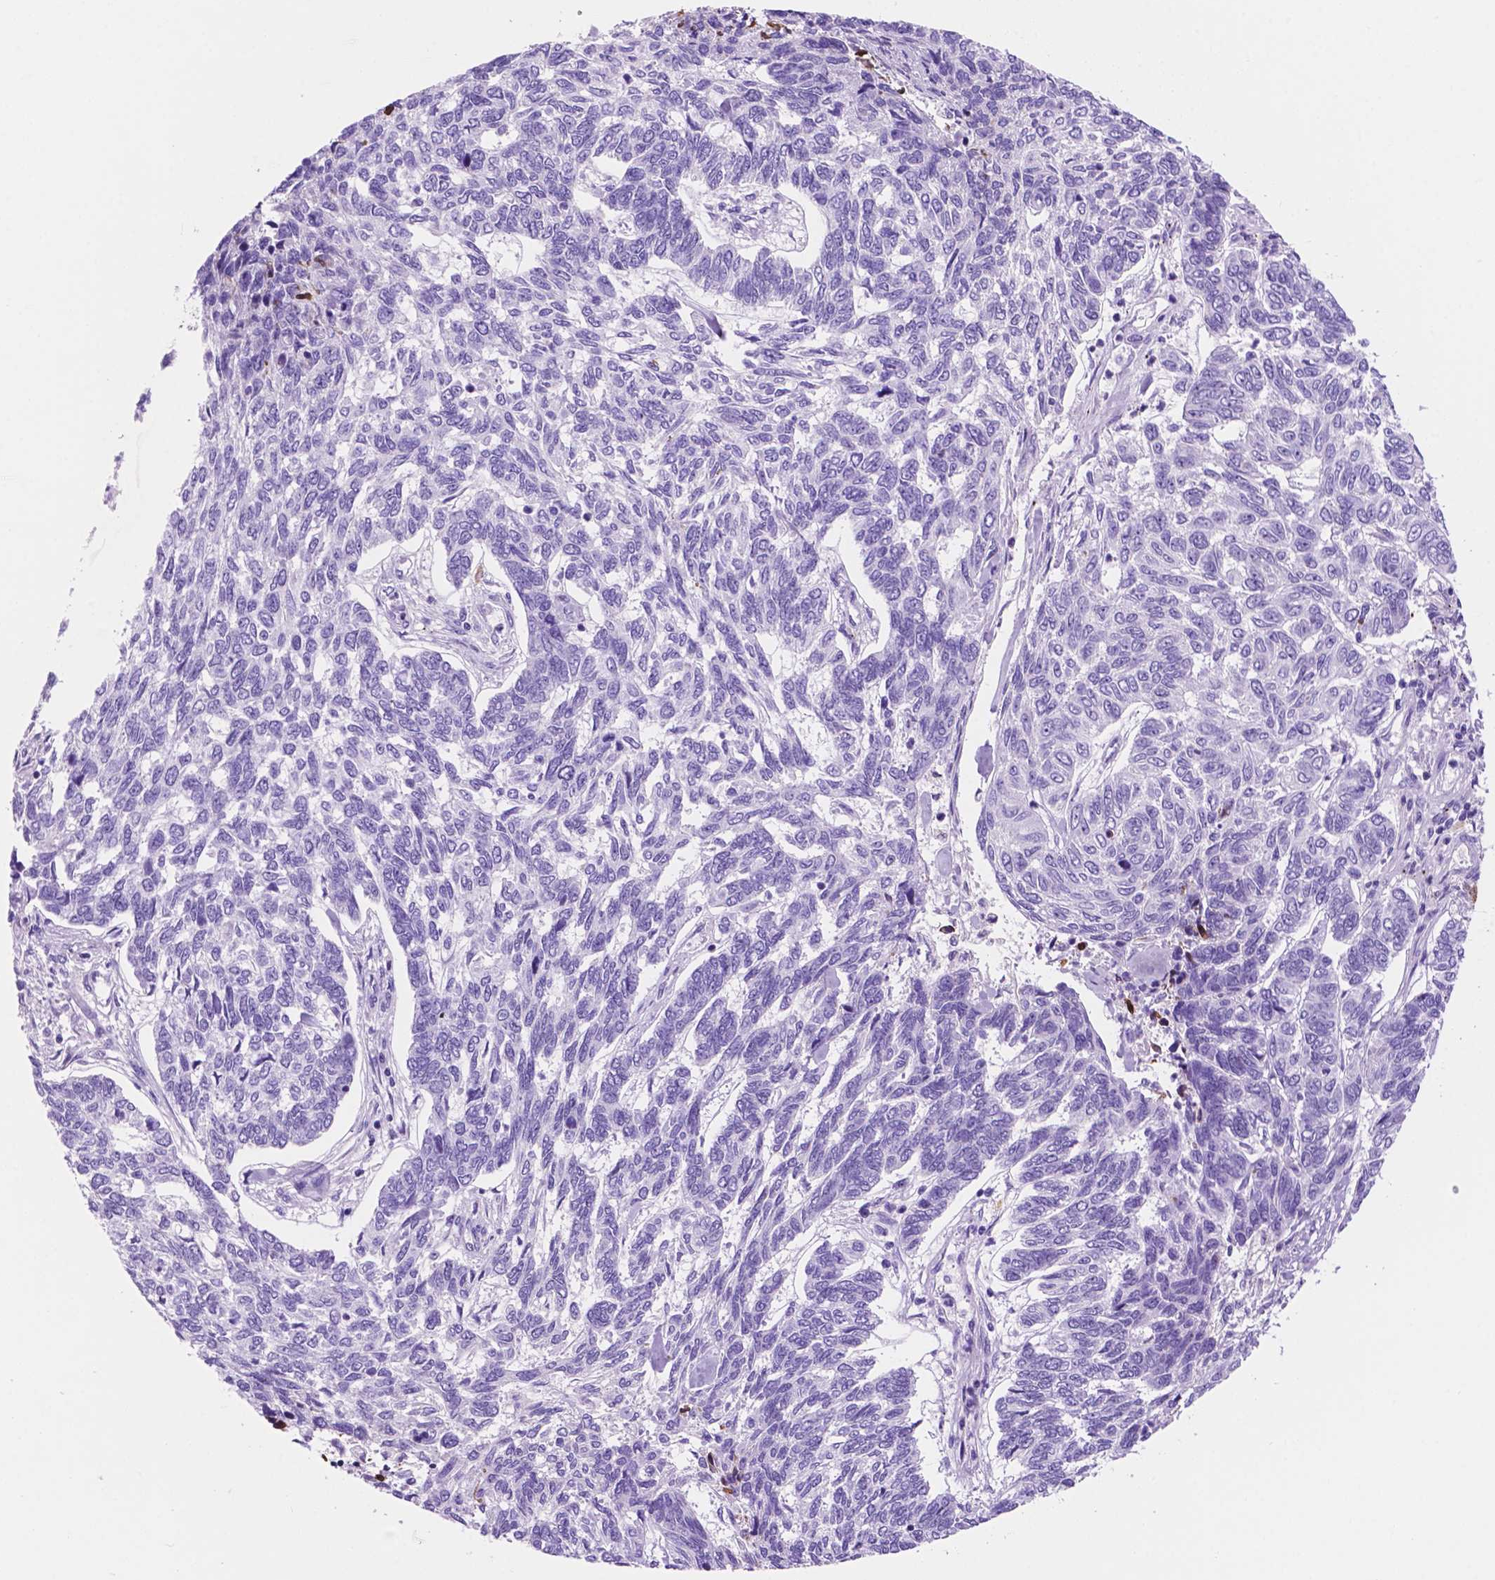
{"staining": {"intensity": "negative", "quantity": "none", "location": "none"}, "tissue": "skin cancer", "cell_type": "Tumor cells", "image_type": "cancer", "snomed": [{"axis": "morphology", "description": "Basal cell carcinoma"}, {"axis": "topography", "description": "Skin"}], "caption": "Image shows no significant protein staining in tumor cells of basal cell carcinoma (skin).", "gene": "FOXB2", "patient": {"sex": "female", "age": 65}}